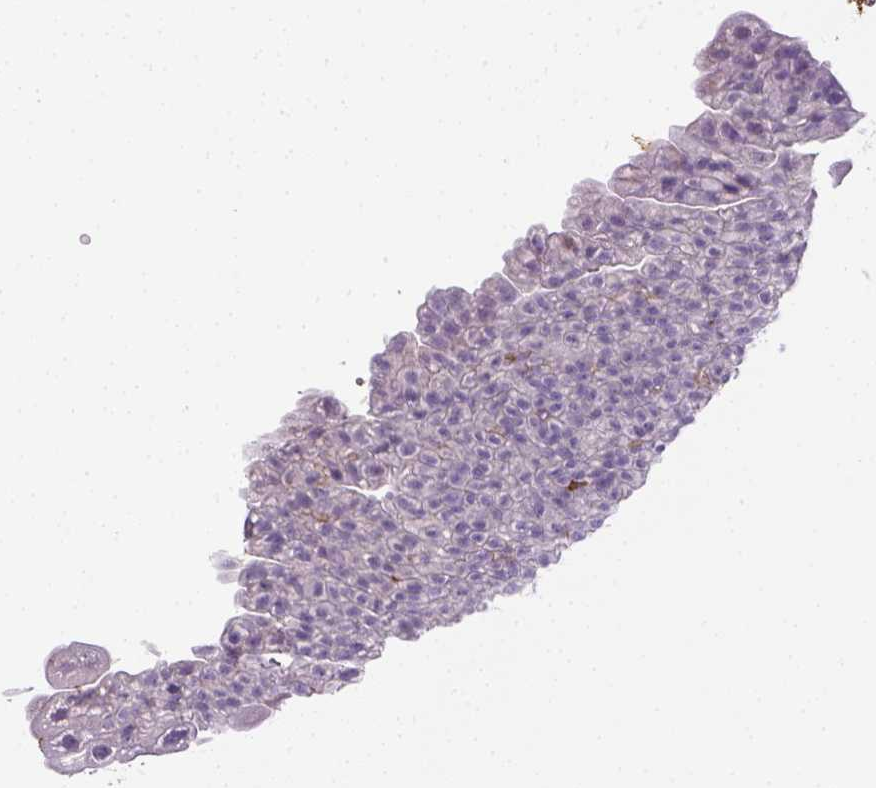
{"staining": {"intensity": "negative", "quantity": "none", "location": "none"}, "tissue": "urinary bladder", "cell_type": "Urothelial cells", "image_type": "normal", "snomed": [{"axis": "morphology", "description": "Normal tissue, NOS"}, {"axis": "topography", "description": "Urinary bladder"}, {"axis": "topography", "description": "Prostate"}], "caption": "This is an immunohistochemistry (IHC) image of benign human urinary bladder. There is no expression in urothelial cells.", "gene": "ITGAM", "patient": {"sex": "male", "age": 76}}